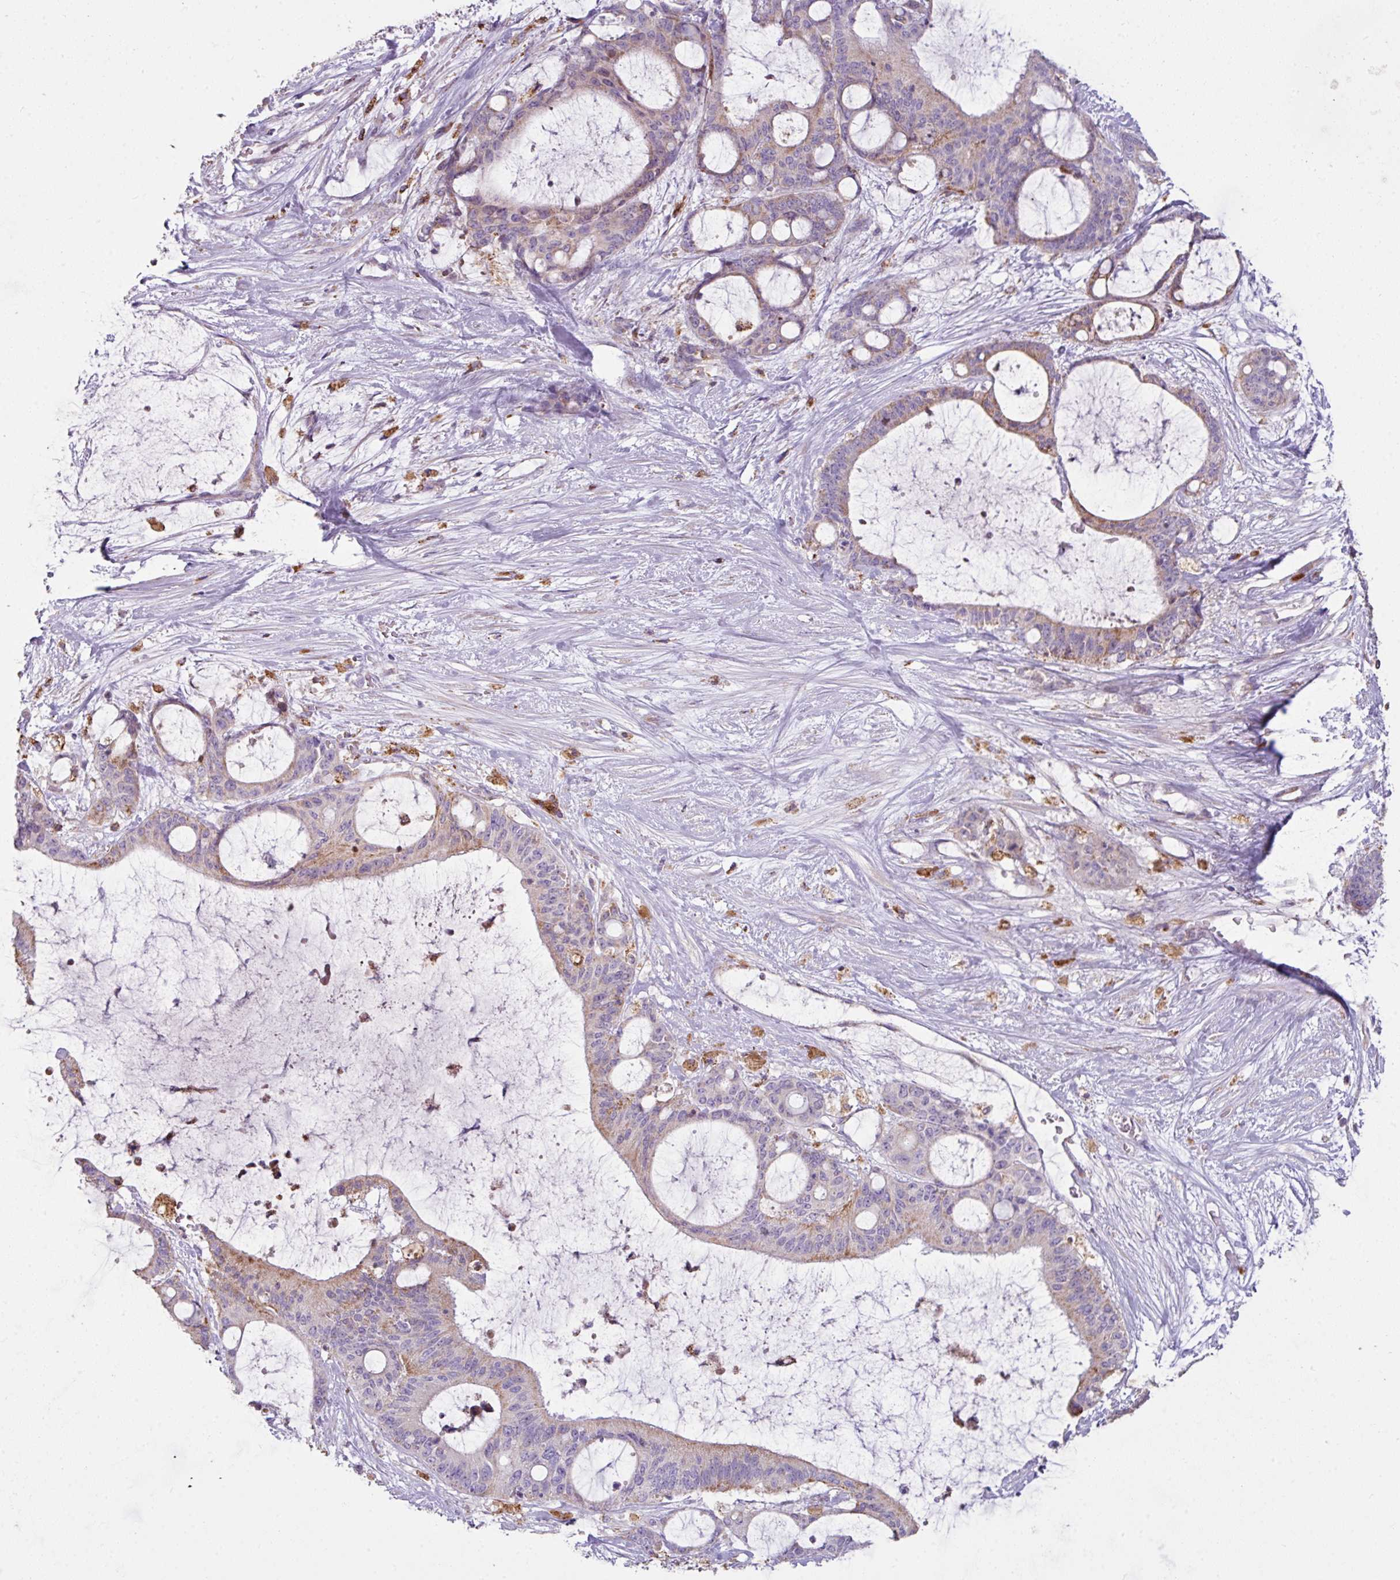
{"staining": {"intensity": "weak", "quantity": "25%-75%", "location": "cytoplasmic/membranous"}, "tissue": "liver cancer", "cell_type": "Tumor cells", "image_type": "cancer", "snomed": [{"axis": "morphology", "description": "Normal tissue, NOS"}, {"axis": "morphology", "description": "Cholangiocarcinoma"}, {"axis": "topography", "description": "Liver"}, {"axis": "topography", "description": "Peripheral nerve tissue"}], "caption": "Immunohistochemical staining of liver cholangiocarcinoma shows low levels of weak cytoplasmic/membranous protein staining in approximately 25%-75% of tumor cells.", "gene": "SQOR", "patient": {"sex": "female", "age": 73}}